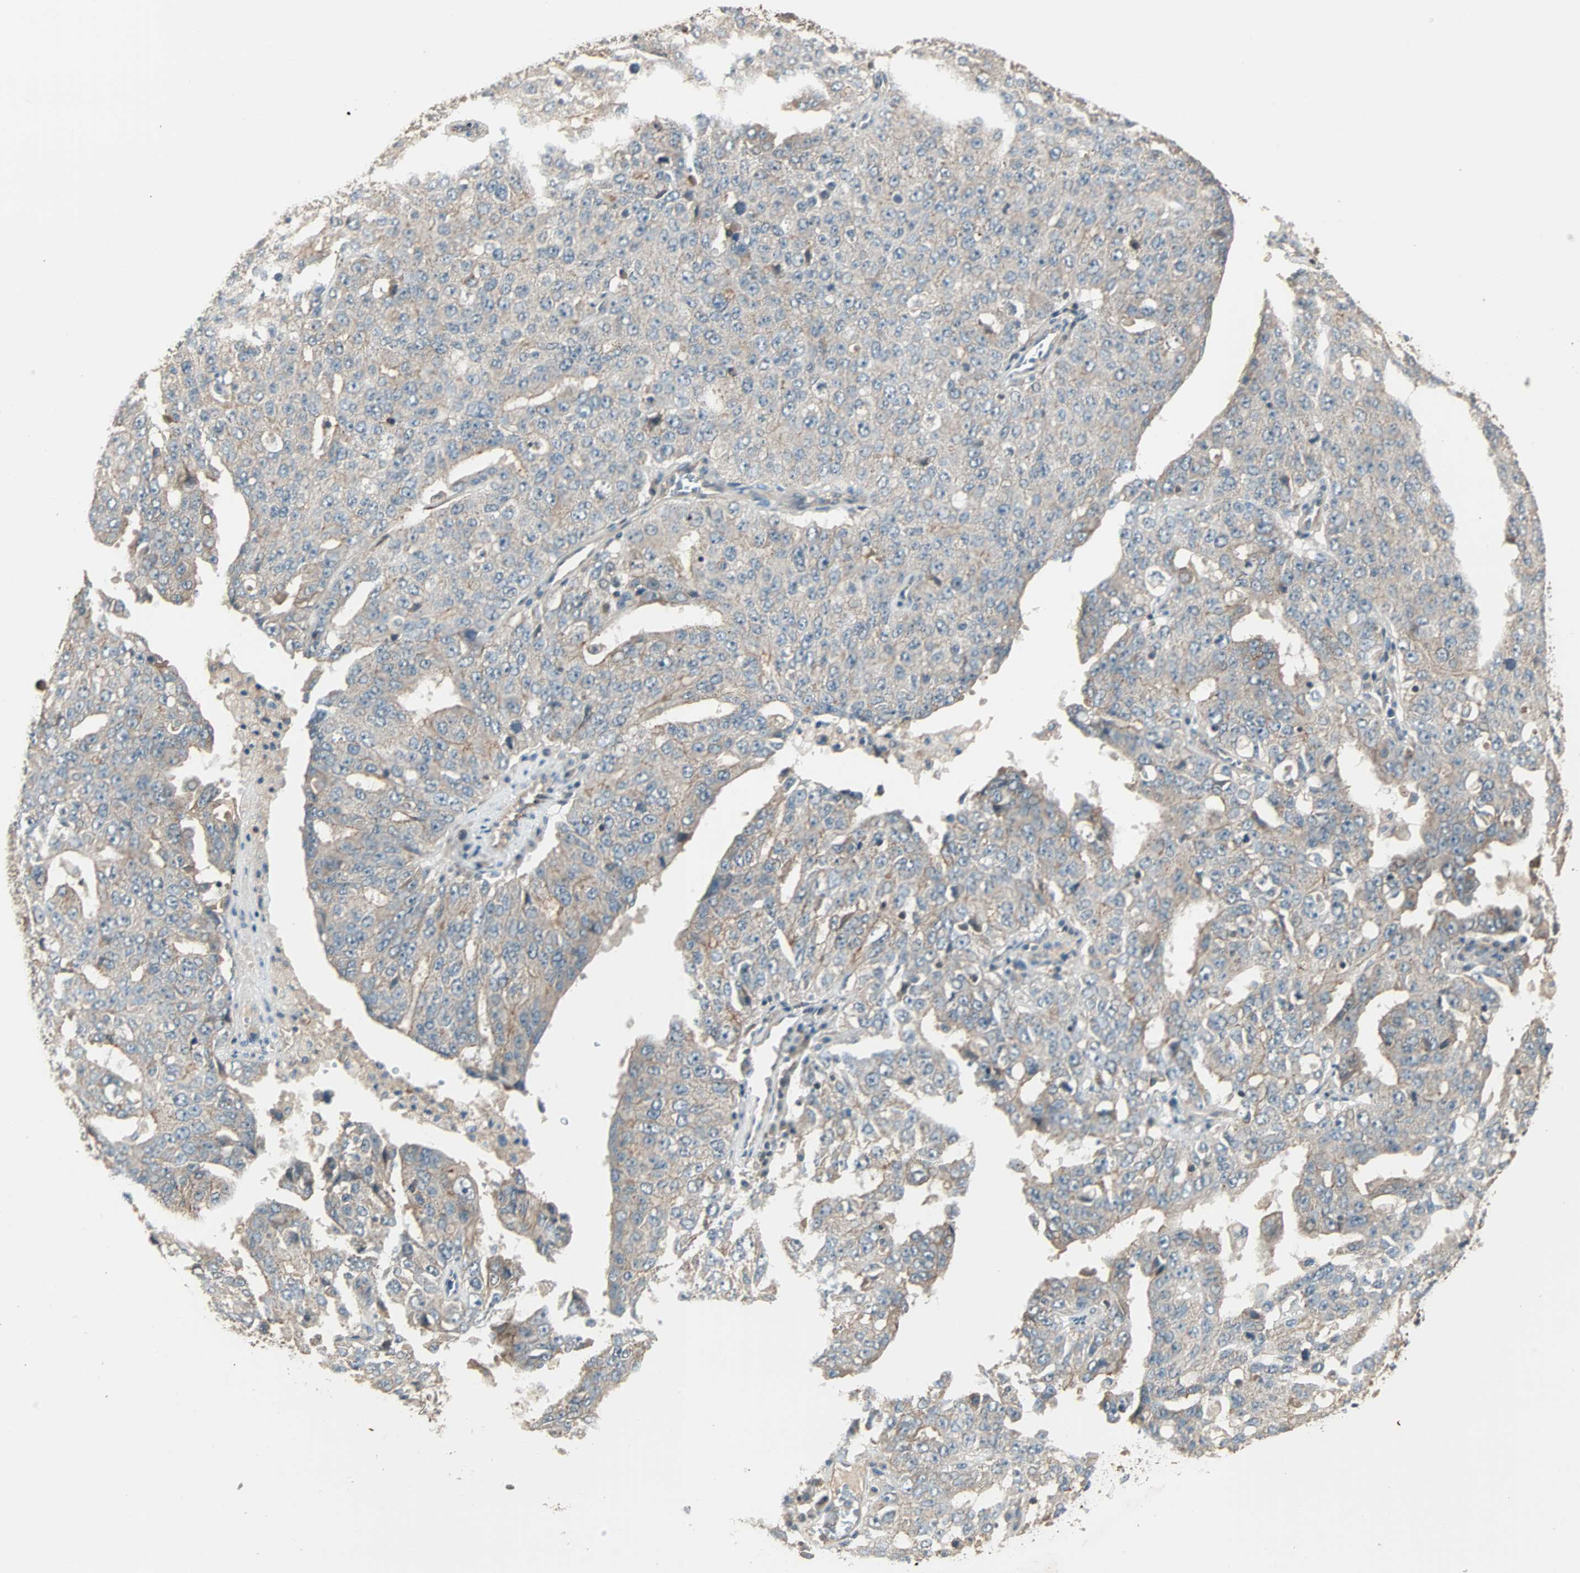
{"staining": {"intensity": "weak", "quantity": "25%-75%", "location": "cytoplasmic/membranous"}, "tissue": "ovarian cancer", "cell_type": "Tumor cells", "image_type": "cancer", "snomed": [{"axis": "morphology", "description": "Carcinoma, endometroid"}, {"axis": "topography", "description": "Ovary"}], "caption": "Immunohistochemistry image of neoplastic tissue: human ovarian cancer stained using IHC displays low levels of weak protein expression localized specifically in the cytoplasmic/membranous of tumor cells, appearing as a cytoplasmic/membranous brown color.", "gene": "MAP3K21", "patient": {"sex": "female", "age": 62}}